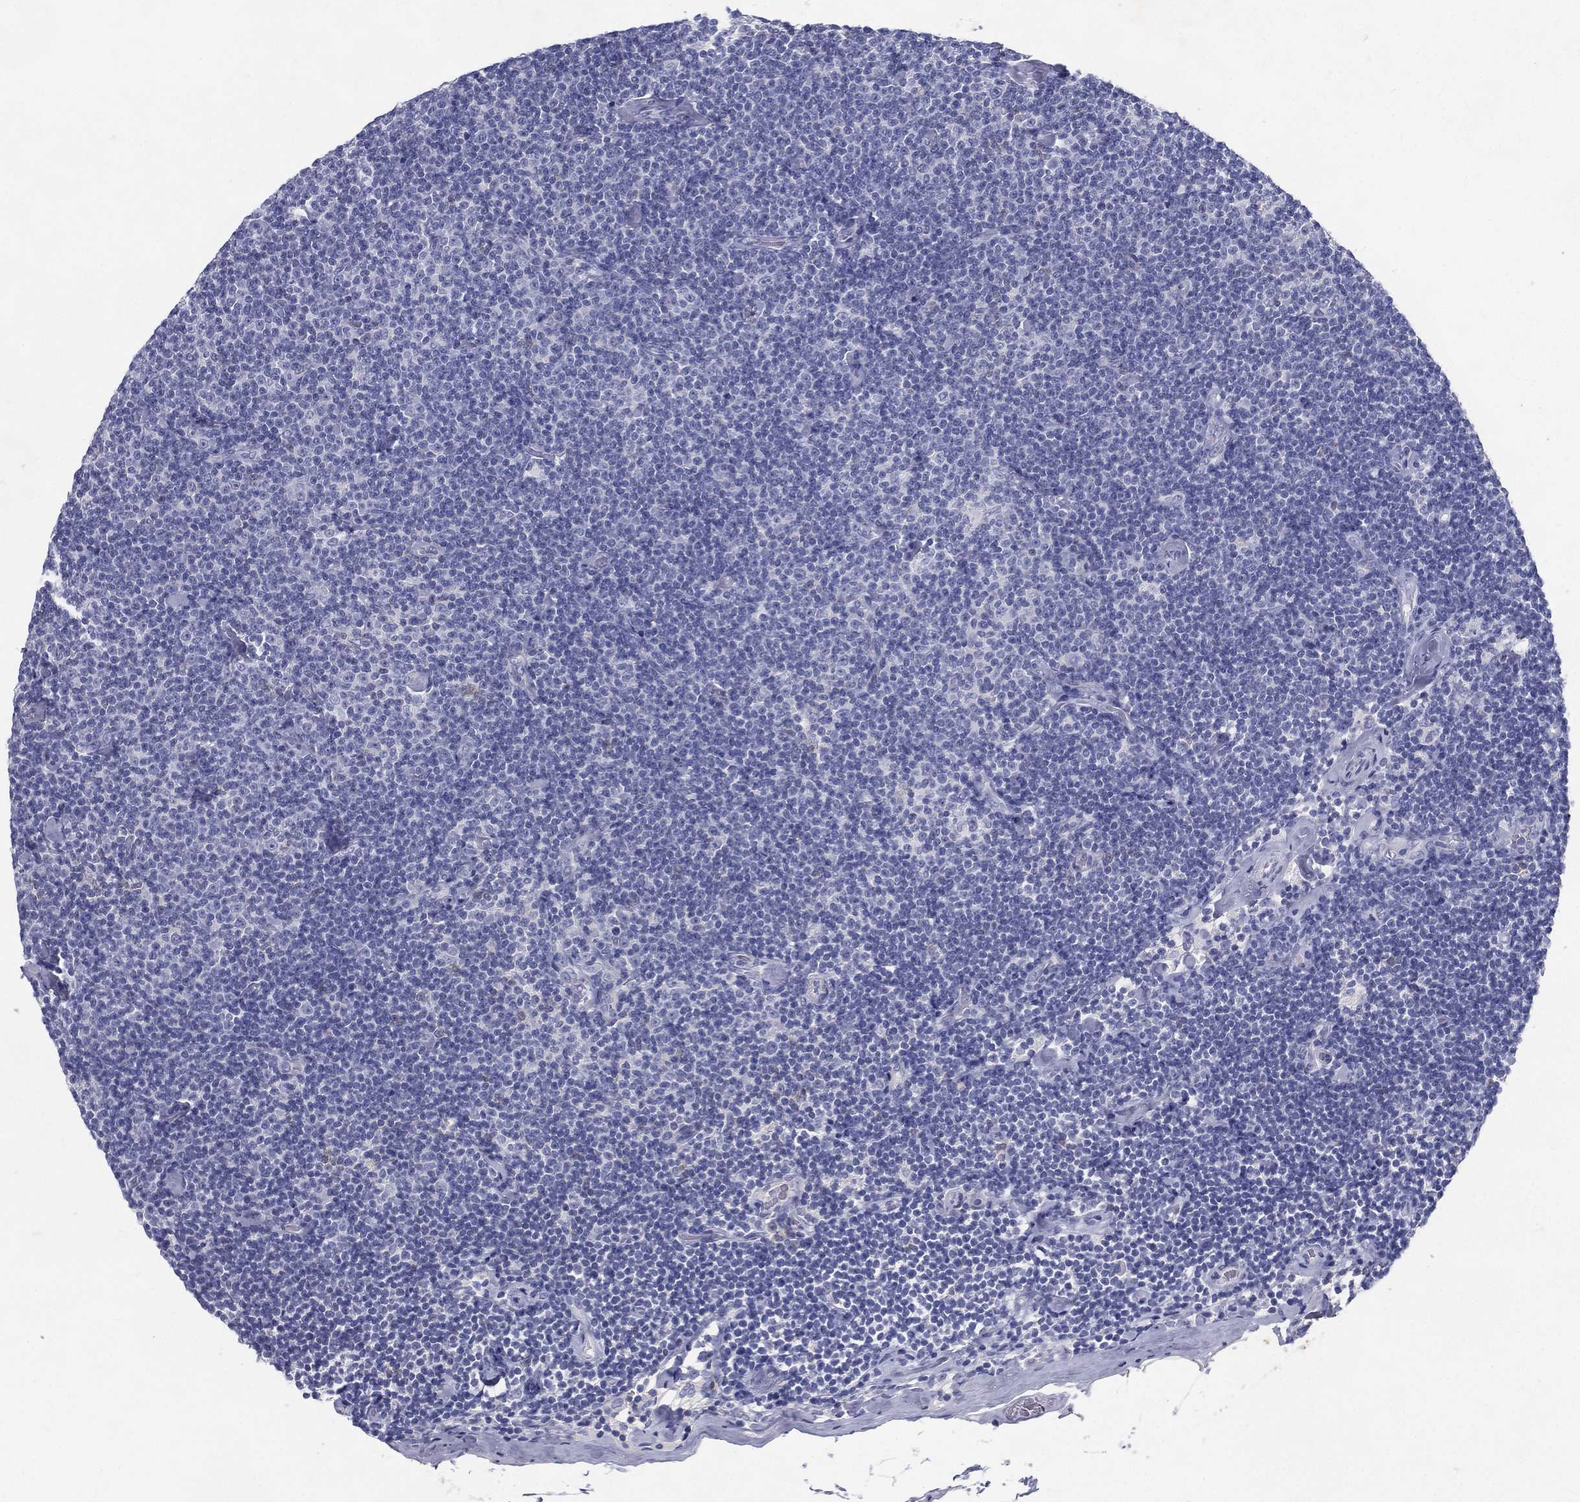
{"staining": {"intensity": "negative", "quantity": "none", "location": "none"}, "tissue": "lymphoma", "cell_type": "Tumor cells", "image_type": "cancer", "snomed": [{"axis": "morphology", "description": "Malignant lymphoma, non-Hodgkin's type, Low grade"}, {"axis": "topography", "description": "Lymph node"}], "caption": "This is an immunohistochemistry (IHC) image of human lymphoma. There is no expression in tumor cells.", "gene": "RGS13", "patient": {"sex": "male", "age": 81}}